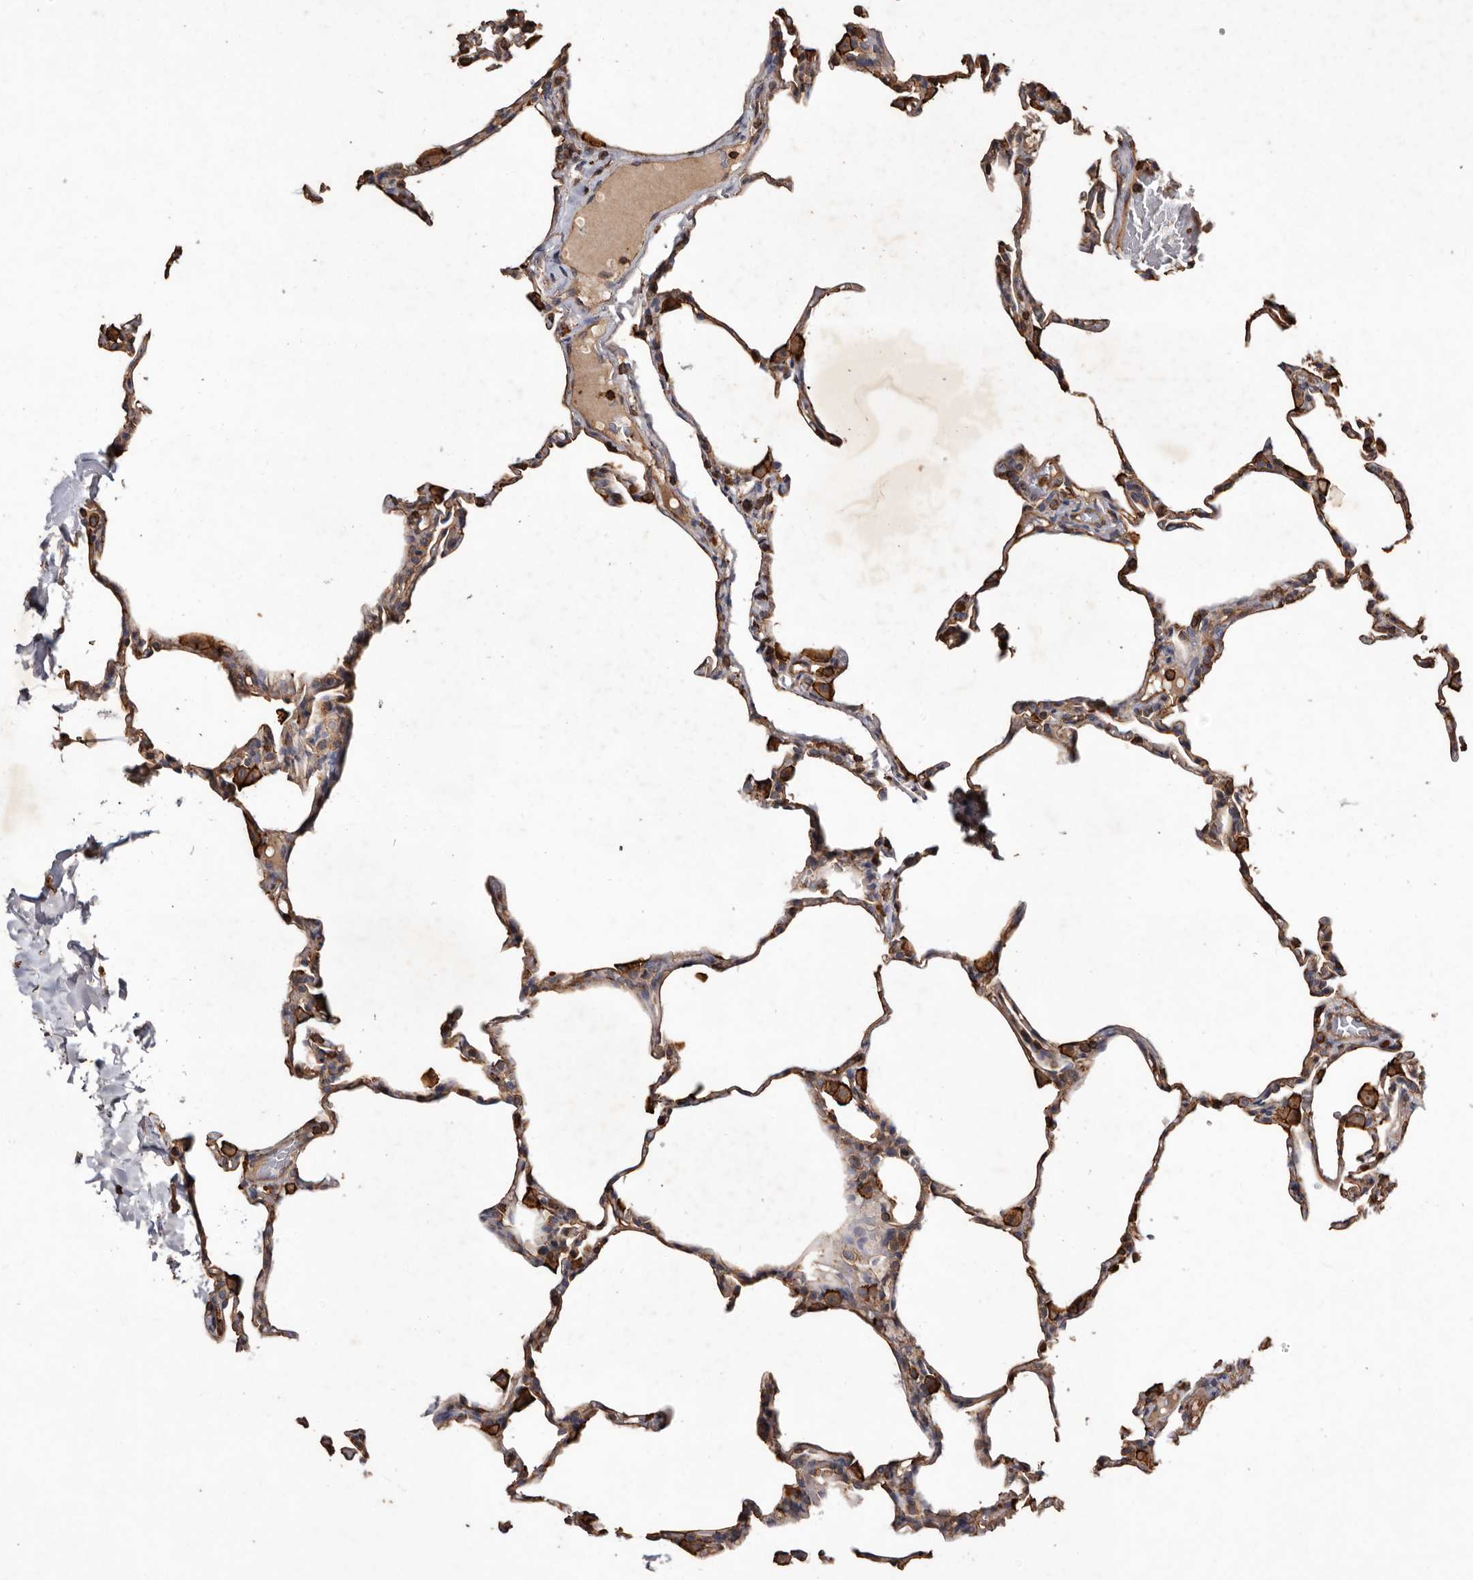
{"staining": {"intensity": "moderate", "quantity": "25%-75%", "location": "cytoplasmic/membranous"}, "tissue": "lung", "cell_type": "Alveolar cells", "image_type": "normal", "snomed": [{"axis": "morphology", "description": "Normal tissue, NOS"}, {"axis": "topography", "description": "Lung"}], "caption": "A photomicrograph of lung stained for a protein demonstrates moderate cytoplasmic/membranous brown staining in alveolar cells.", "gene": "COQ8B", "patient": {"sex": "male", "age": 20}}